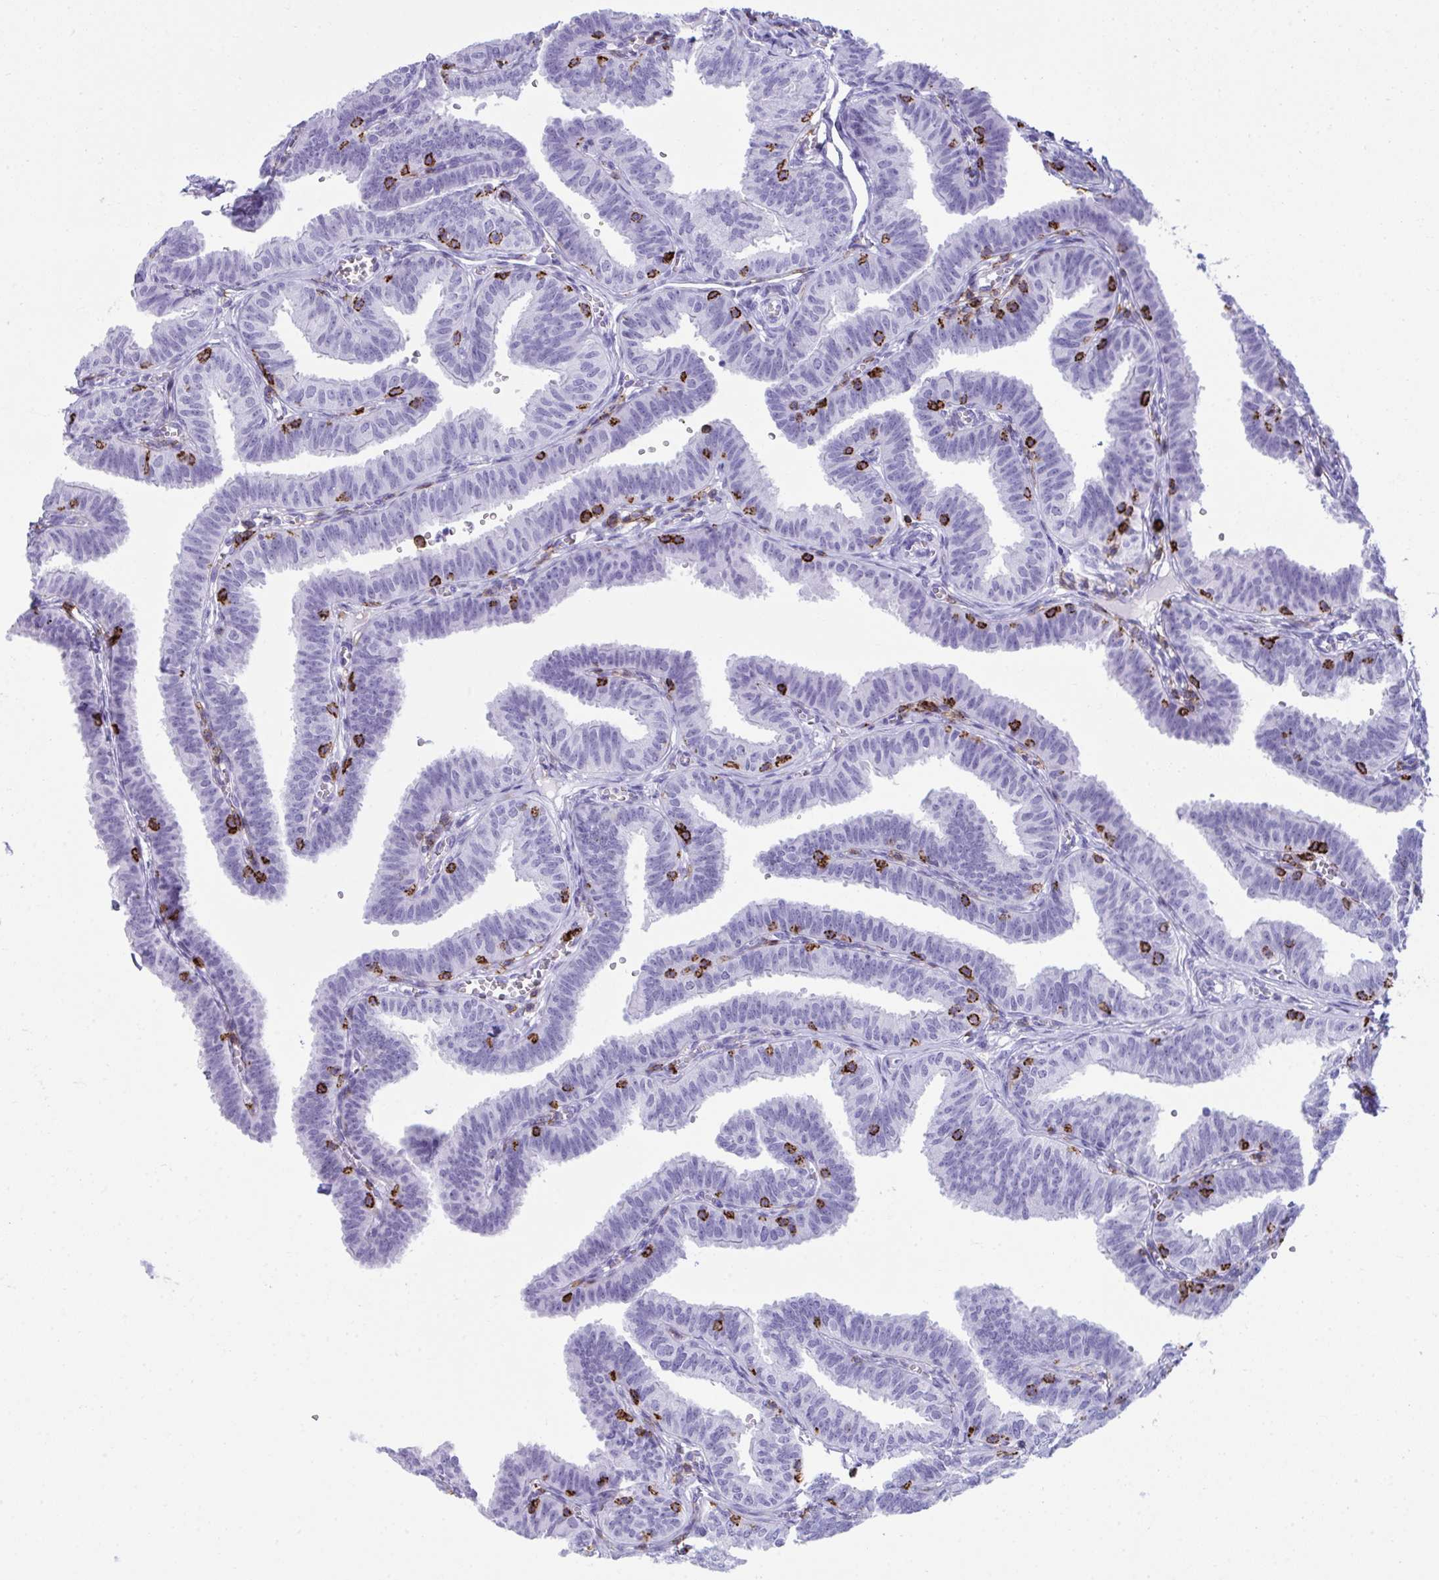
{"staining": {"intensity": "negative", "quantity": "none", "location": "none"}, "tissue": "fallopian tube", "cell_type": "Glandular cells", "image_type": "normal", "snomed": [{"axis": "morphology", "description": "Normal tissue, NOS"}, {"axis": "topography", "description": "Fallopian tube"}], "caption": "Human fallopian tube stained for a protein using IHC exhibits no positivity in glandular cells.", "gene": "SPN", "patient": {"sex": "female", "age": 25}}